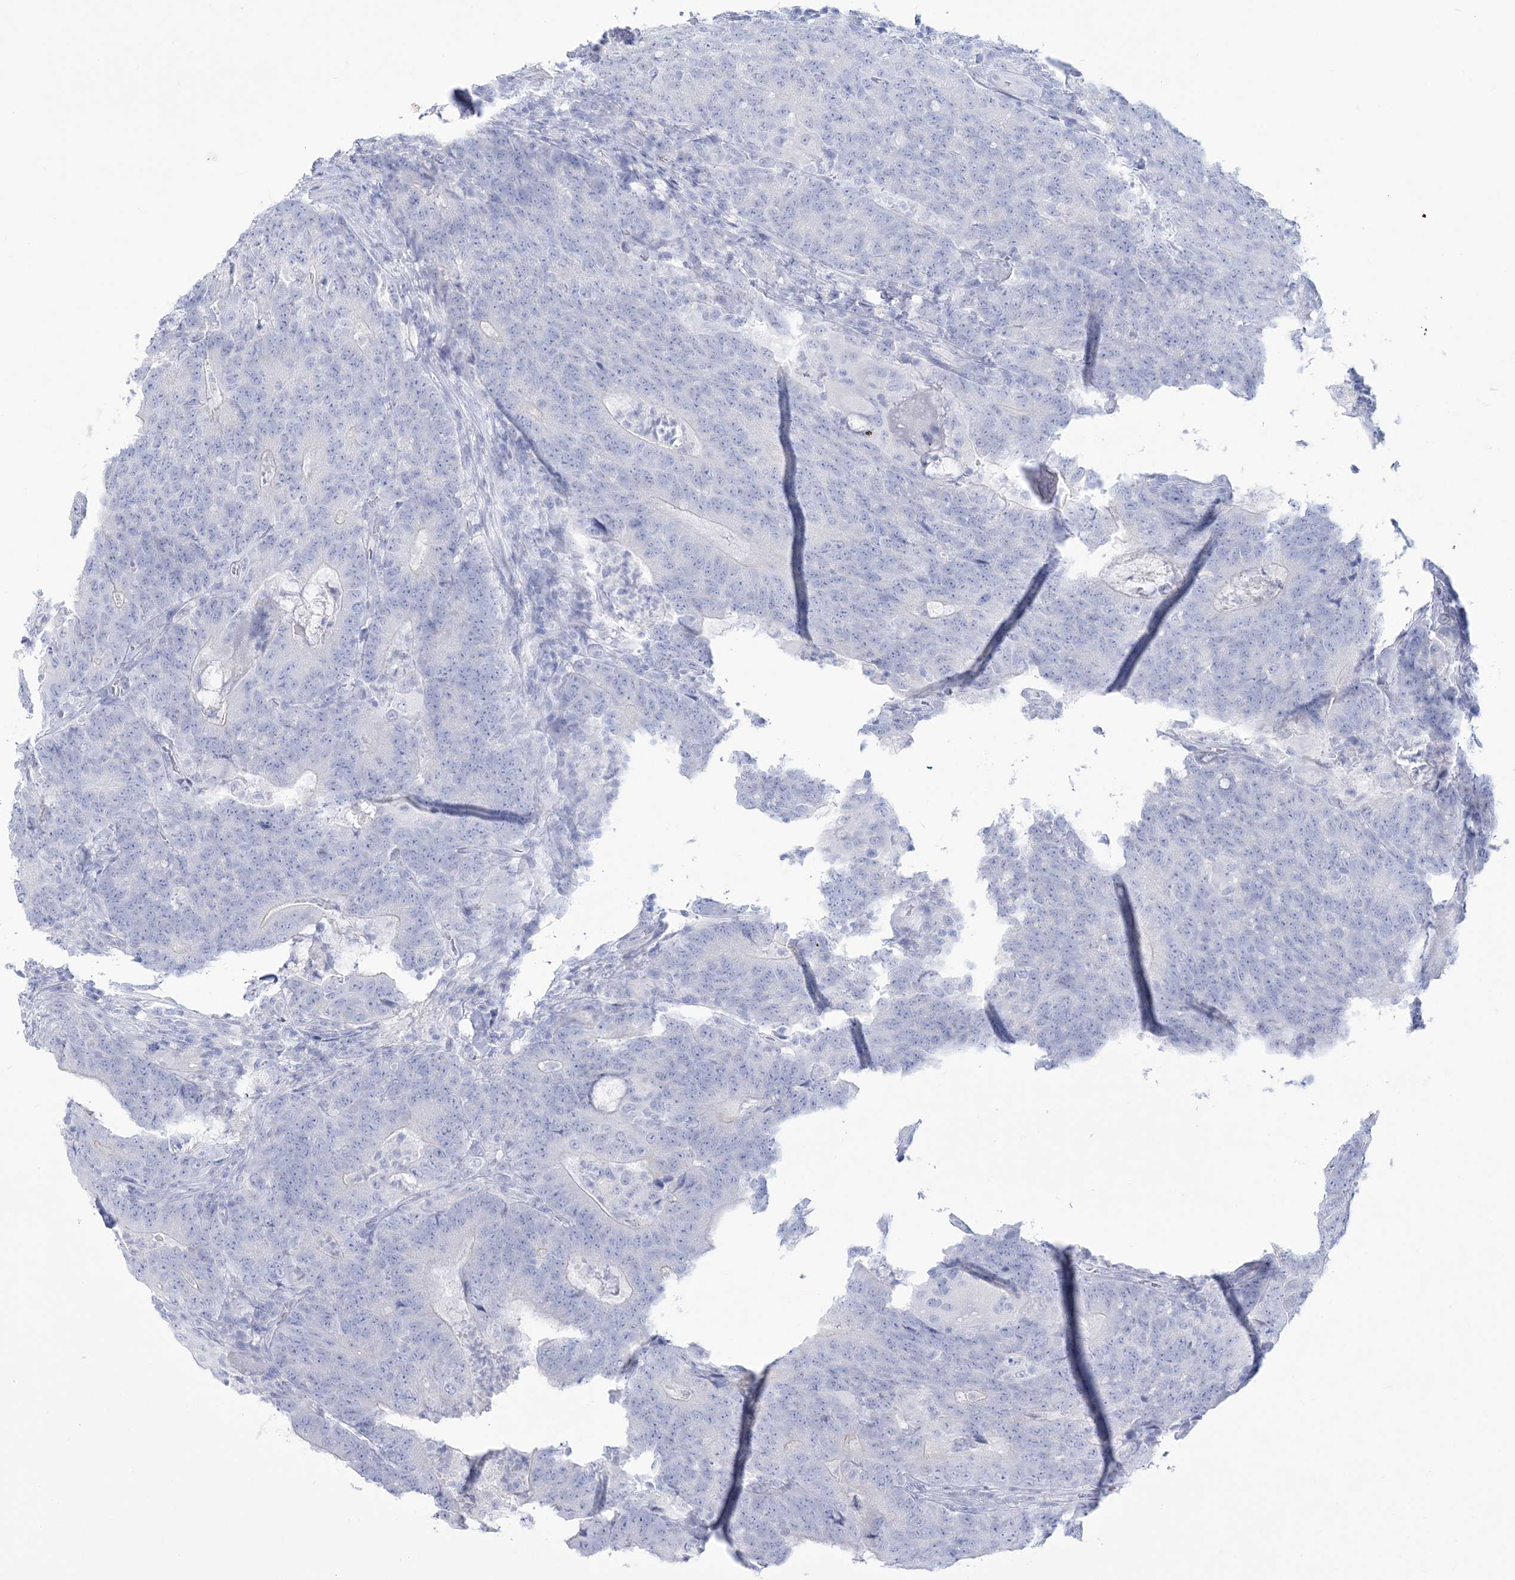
{"staining": {"intensity": "negative", "quantity": "none", "location": "none"}, "tissue": "colorectal cancer", "cell_type": "Tumor cells", "image_type": "cancer", "snomed": [{"axis": "morphology", "description": "Normal tissue, NOS"}, {"axis": "morphology", "description": "Adenocarcinoma, NOS"}, {"axis": "topography", "description": "Colon"}], "caption": "An immunohistochemistry histopathology image of colorectal adenocarcinoma is shown. There is no staining in tumor cells of colorectal adenocarcinoma.", "gene": "RBP2", "patient": {"sex": "female", "age": 75}}